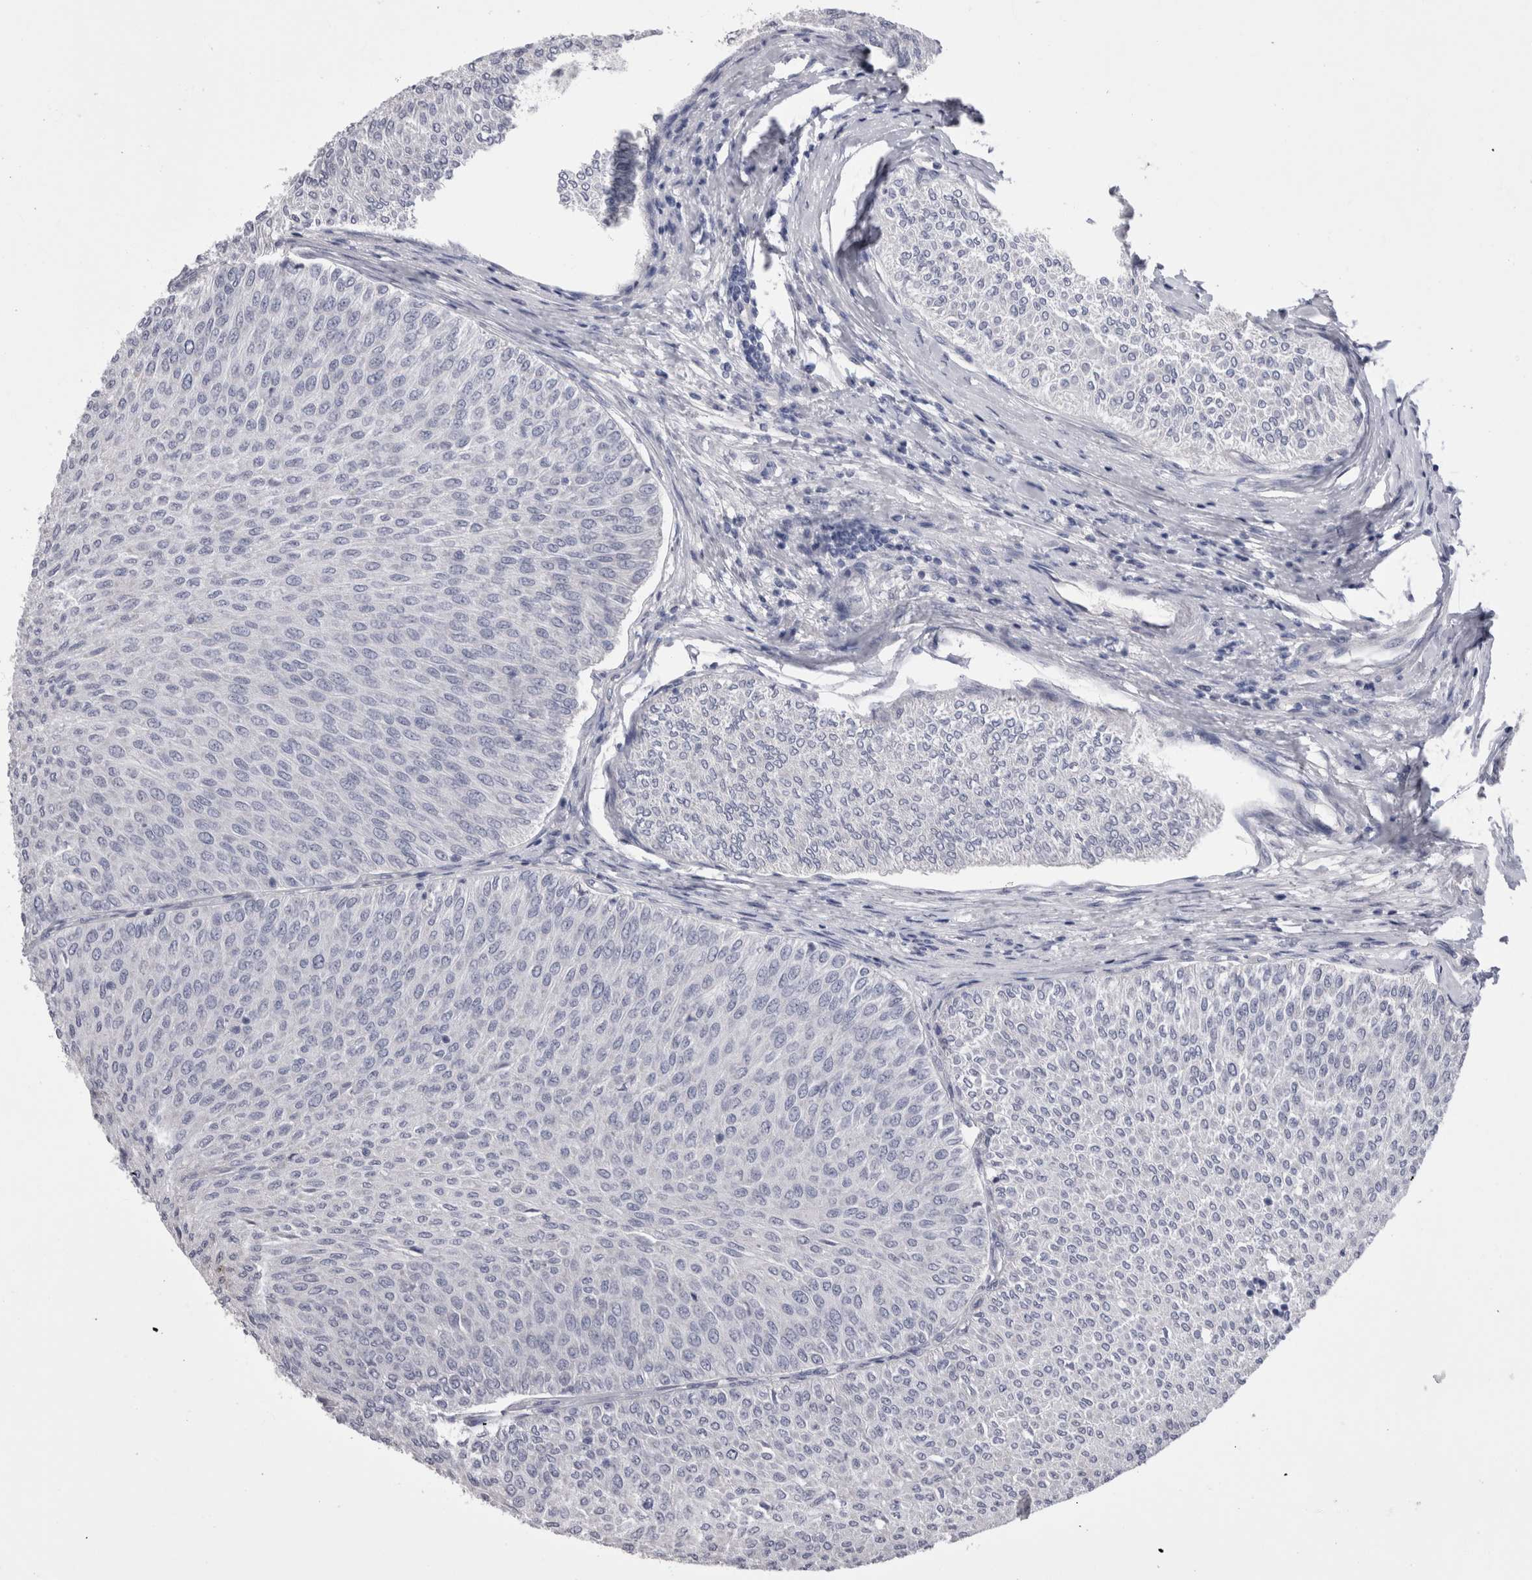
{"staining": {"intensity": "negative", "quantity": "none", "location": "none"}, "tissue": "urothelial cancer", "cell_type": "Tumor cells", "image_type": "cancer", "snomed": [{"axis": "morphology", "description": "Urothelial carcinoma, Low grade"}, {"axis": "topography", "description": "Urinary bladder"}], "caption": "Tumor cells show no significant protein positivity in urothelial cancer.", "gene": "CDHR5", "patient": {"sex": "male", "age": 78}}